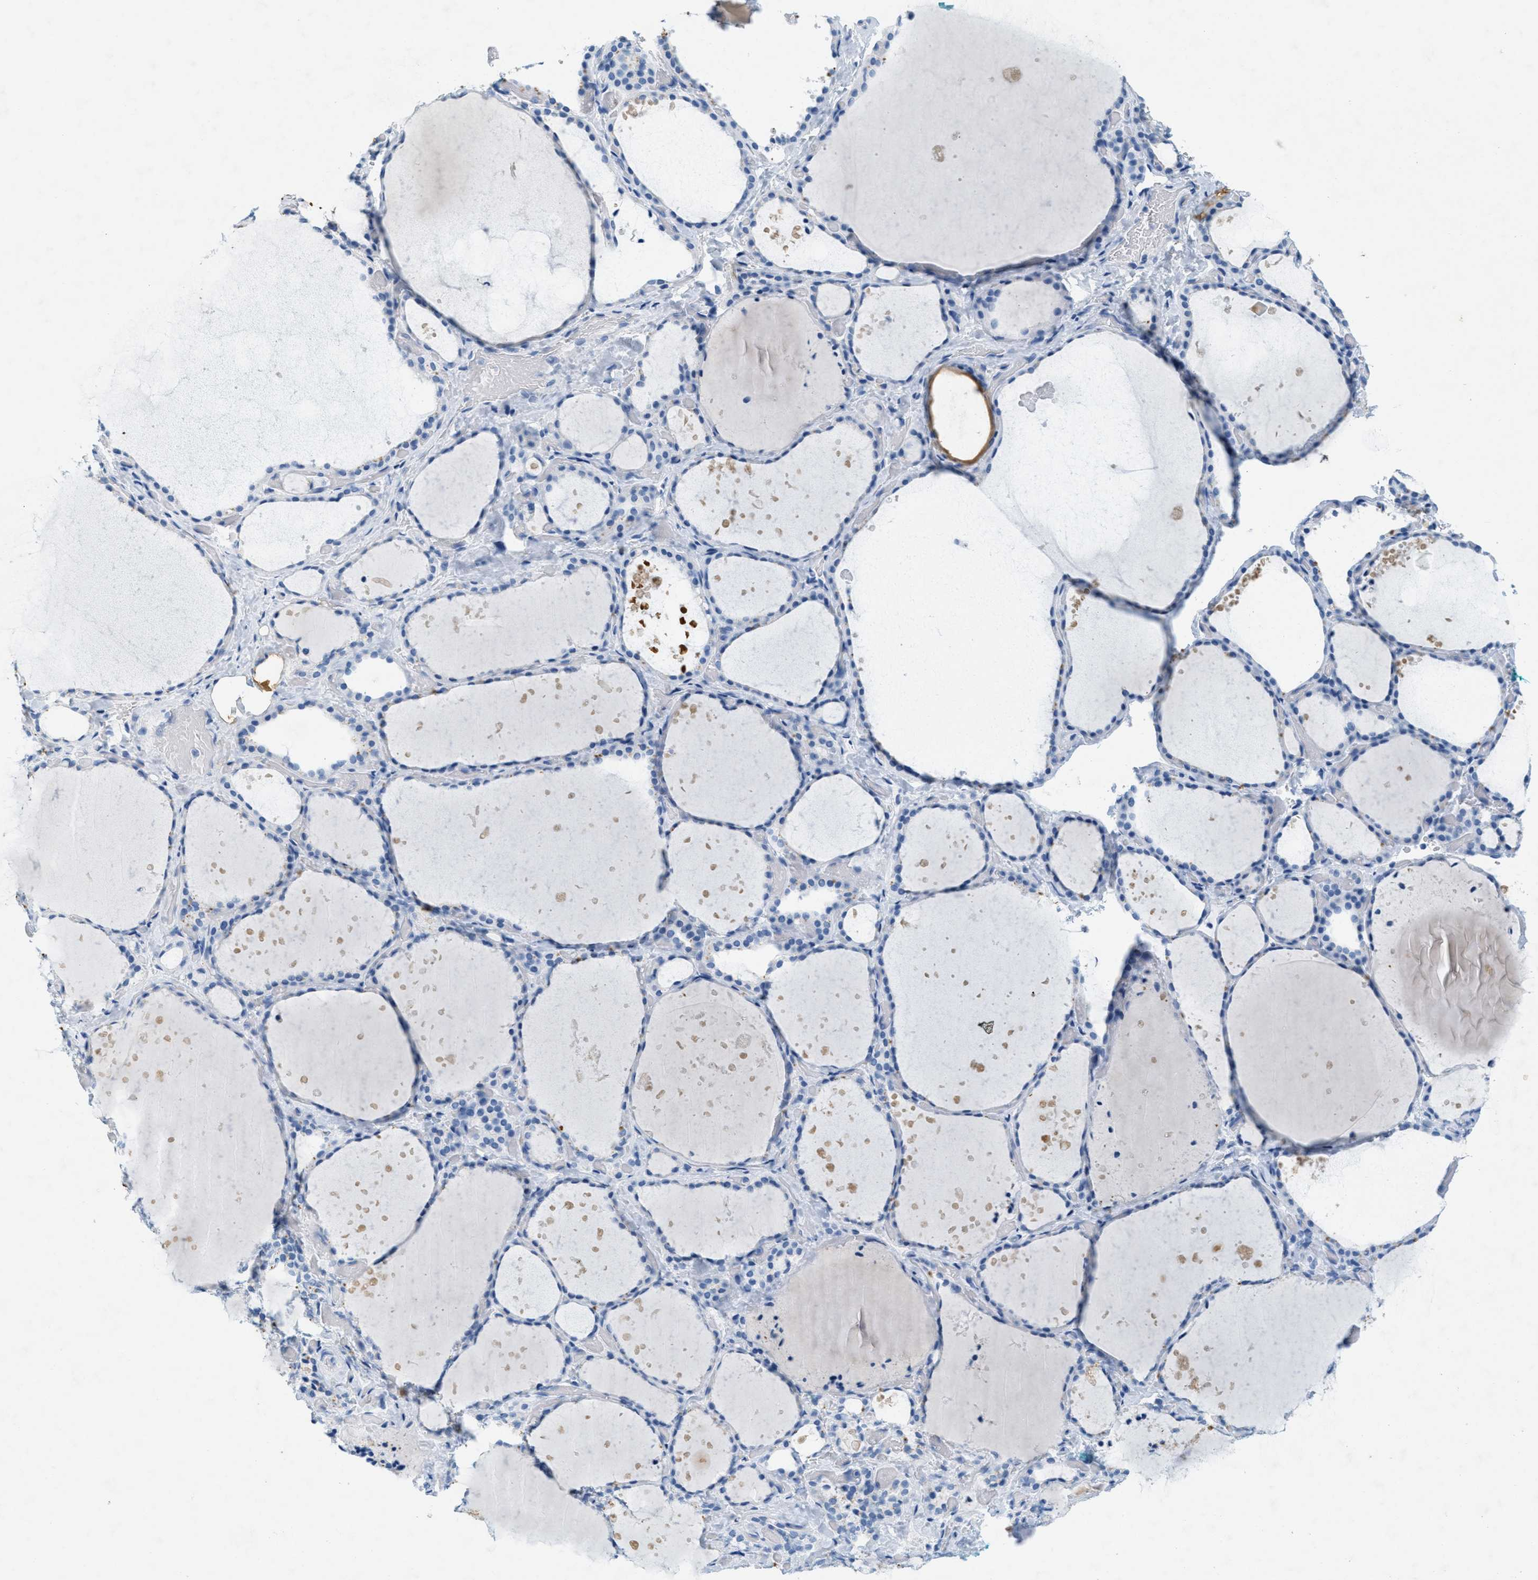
{"staining": {"intensity": "negative", "quantity": "none", "location": "none"}, "tissue": "thyroid gland", "cell_type": "Glandular cells", "image_type": "normal", "snomed": [{"axis": "morphology", "description": "Normal tissue, NOS"}, {"axis": "topography", "description": "Thyroid gland"}], "caption": "An immunohistochemistry (IHC) histopathology image of normal thyroid gland is shown. There is no staining in glandular cells of thyroid gland.", "gene": "GPM6A", "patient": {"sex": "female", "age": 44}}